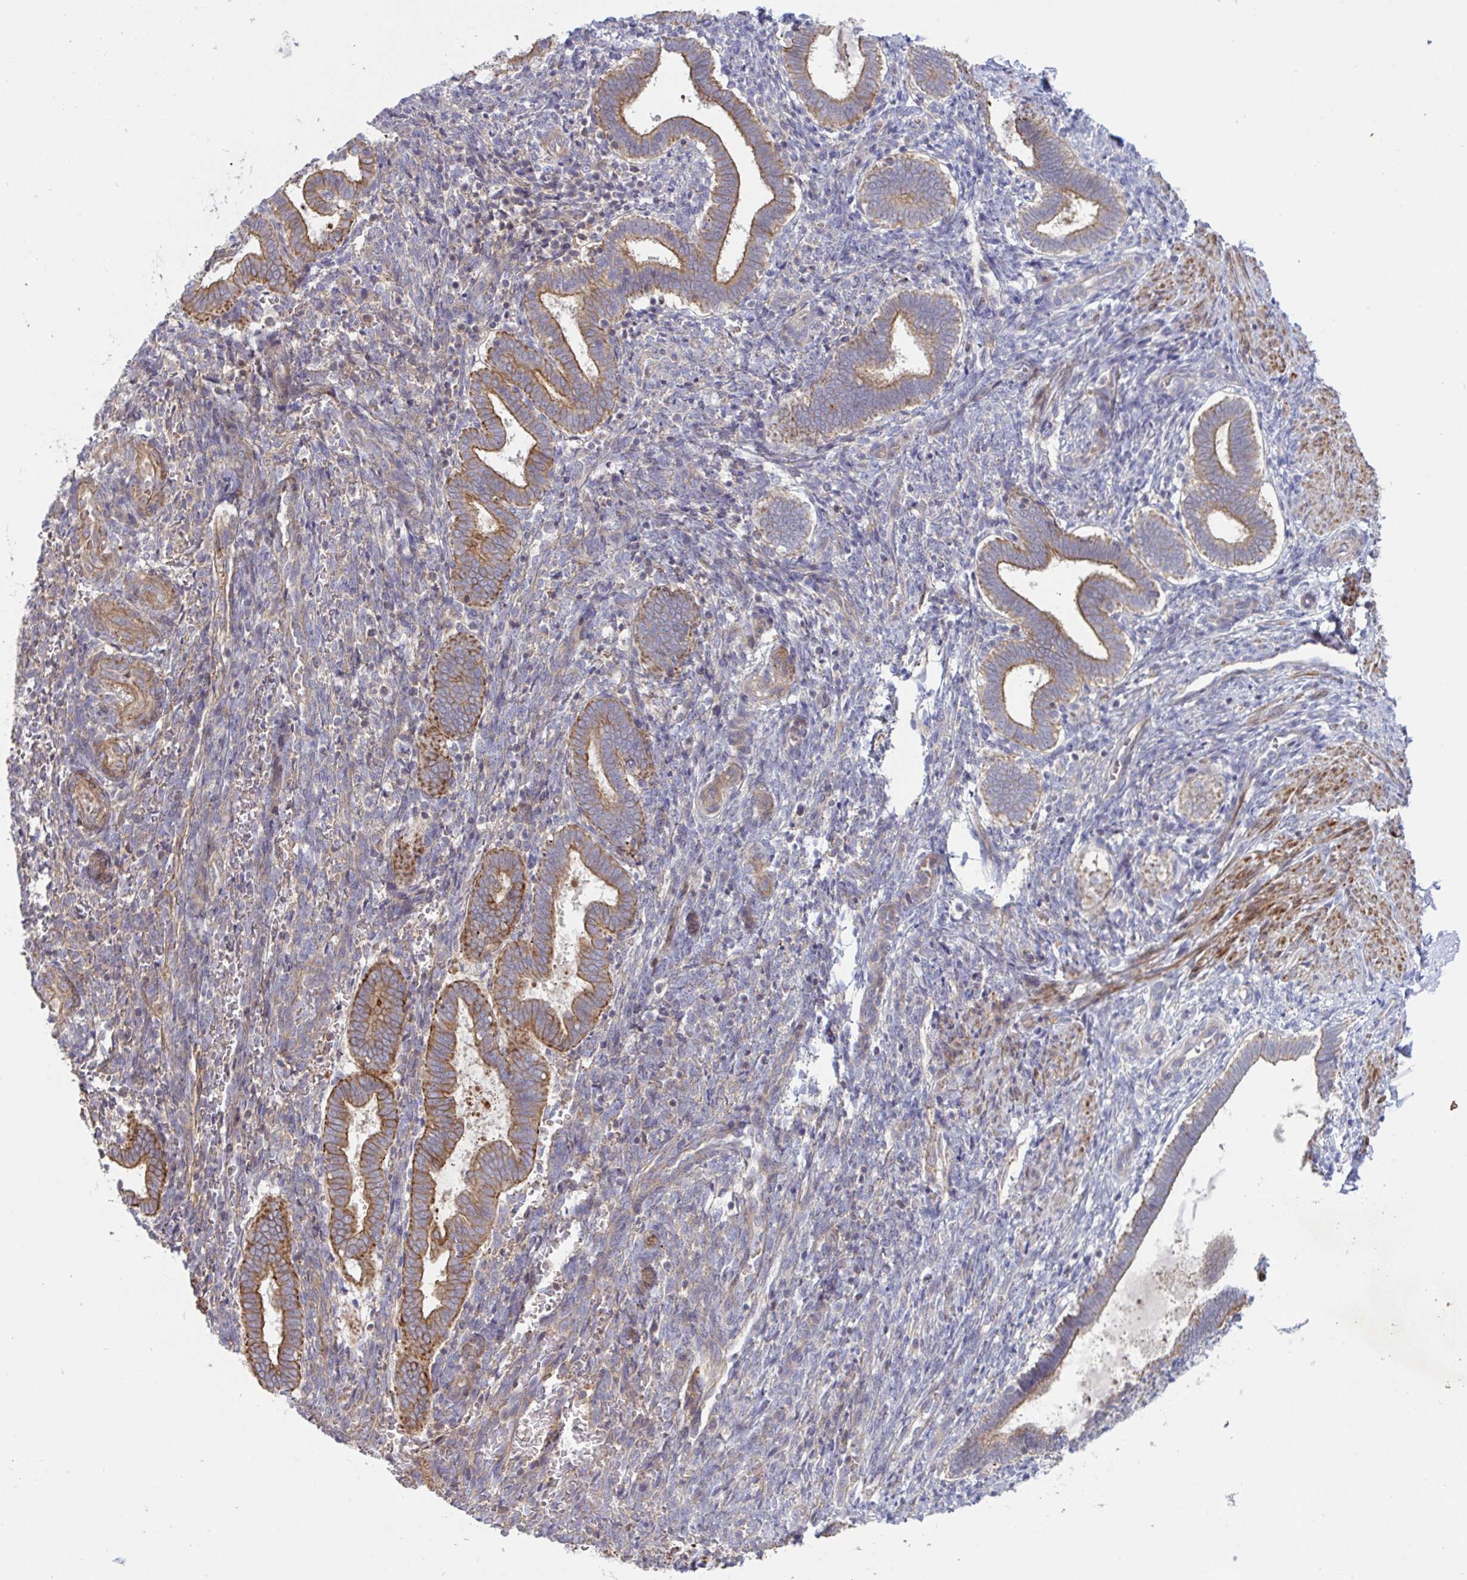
{"staining": {"intensity": "negative", "quantity": "none", "location": "none"}, "tissue": "endometrium", "cell_type": "Cells in endometrial stroma", "image_type": "normal", "snomed": [{"axis": "morphology", "description": "Normal tissue, NOS"}, {"axis": "topography", "description": "Endometrium"}], "caption": "This is an immunohistochemistry (IHC) photomicrograph of normal human endometrium. There is no positivity in cells in endometrial stroma.", "gene": "TANK", "patient": {"sex": "female", "age": 34}}